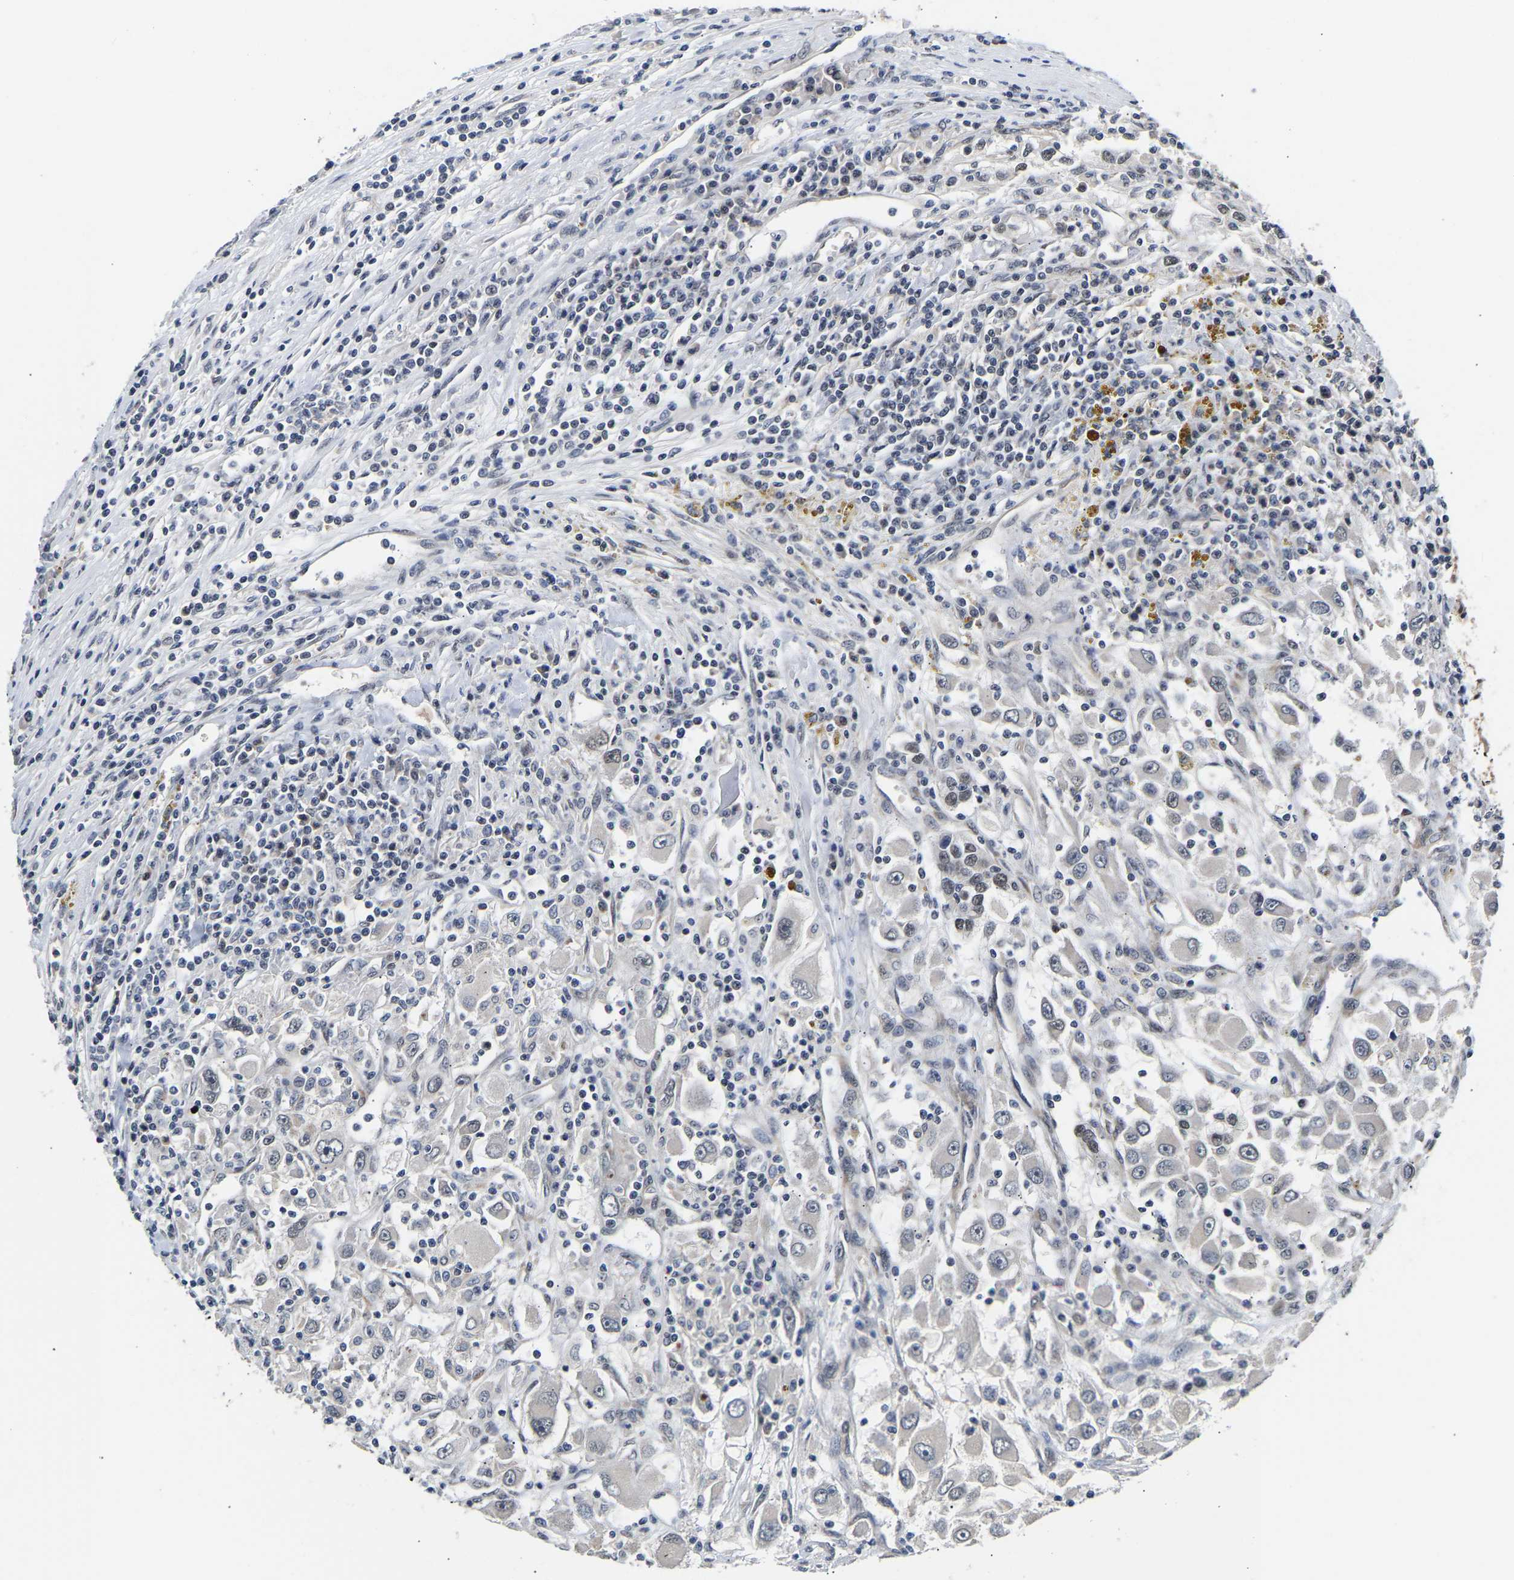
{"staining": {"intensity": "negative", "quantity": "none", "location": "none"}, "tissue": "renal cancer", "cell_type": "Tumor cells", "image_type": "cancer", "snomed": [{"axis": "morphology", "description": "Adenocarcinoma, NOS"}, {"axis": "topography", "description": "Kidney"}], "caption": "Tumor cells show no significant expression in renal adenocarcinoma. (IHC, brightfield microscopy, high magnification).", "gene": "METTL16", "patient": {"sex": "female", "age": 52}}